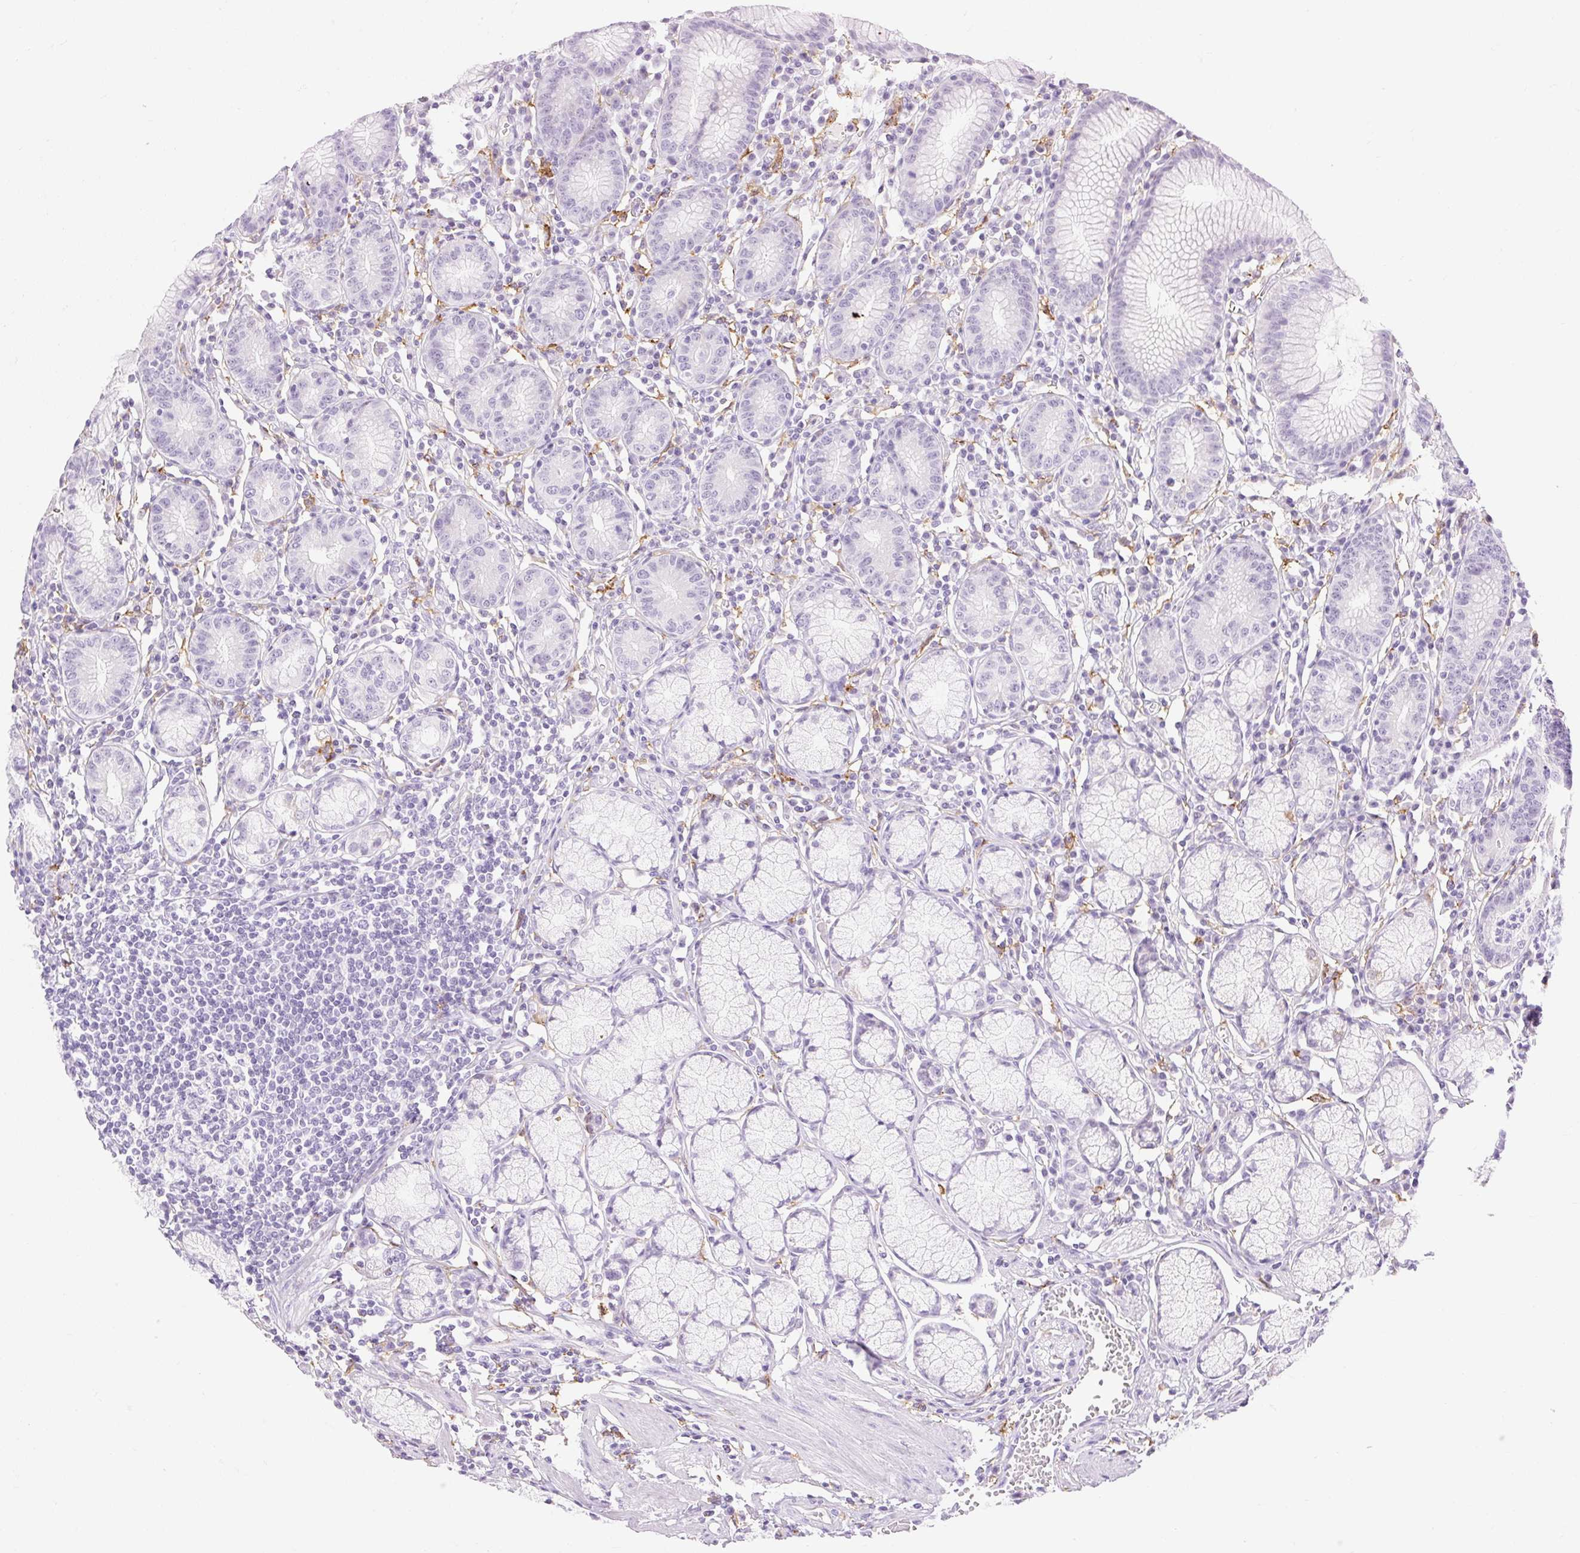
{"staining": {"intensity": "negative", "quantity": "none", "location": "none"}, "tissue": "stomach", "cell_type": "Glandular cells", "image_type": "normal", "snomed": [{"axis": "morphology", "description": "Normal tissue, NOS"}, {"axis": "topography", "description": "Stomach"}], "caption": "Immunohistochemical staining of unremarkable human stomach demonstrates no significant positivity in glandular cells.", "gene": "SIGLEC1", "patient": {"sex": "male", "age": 55}}